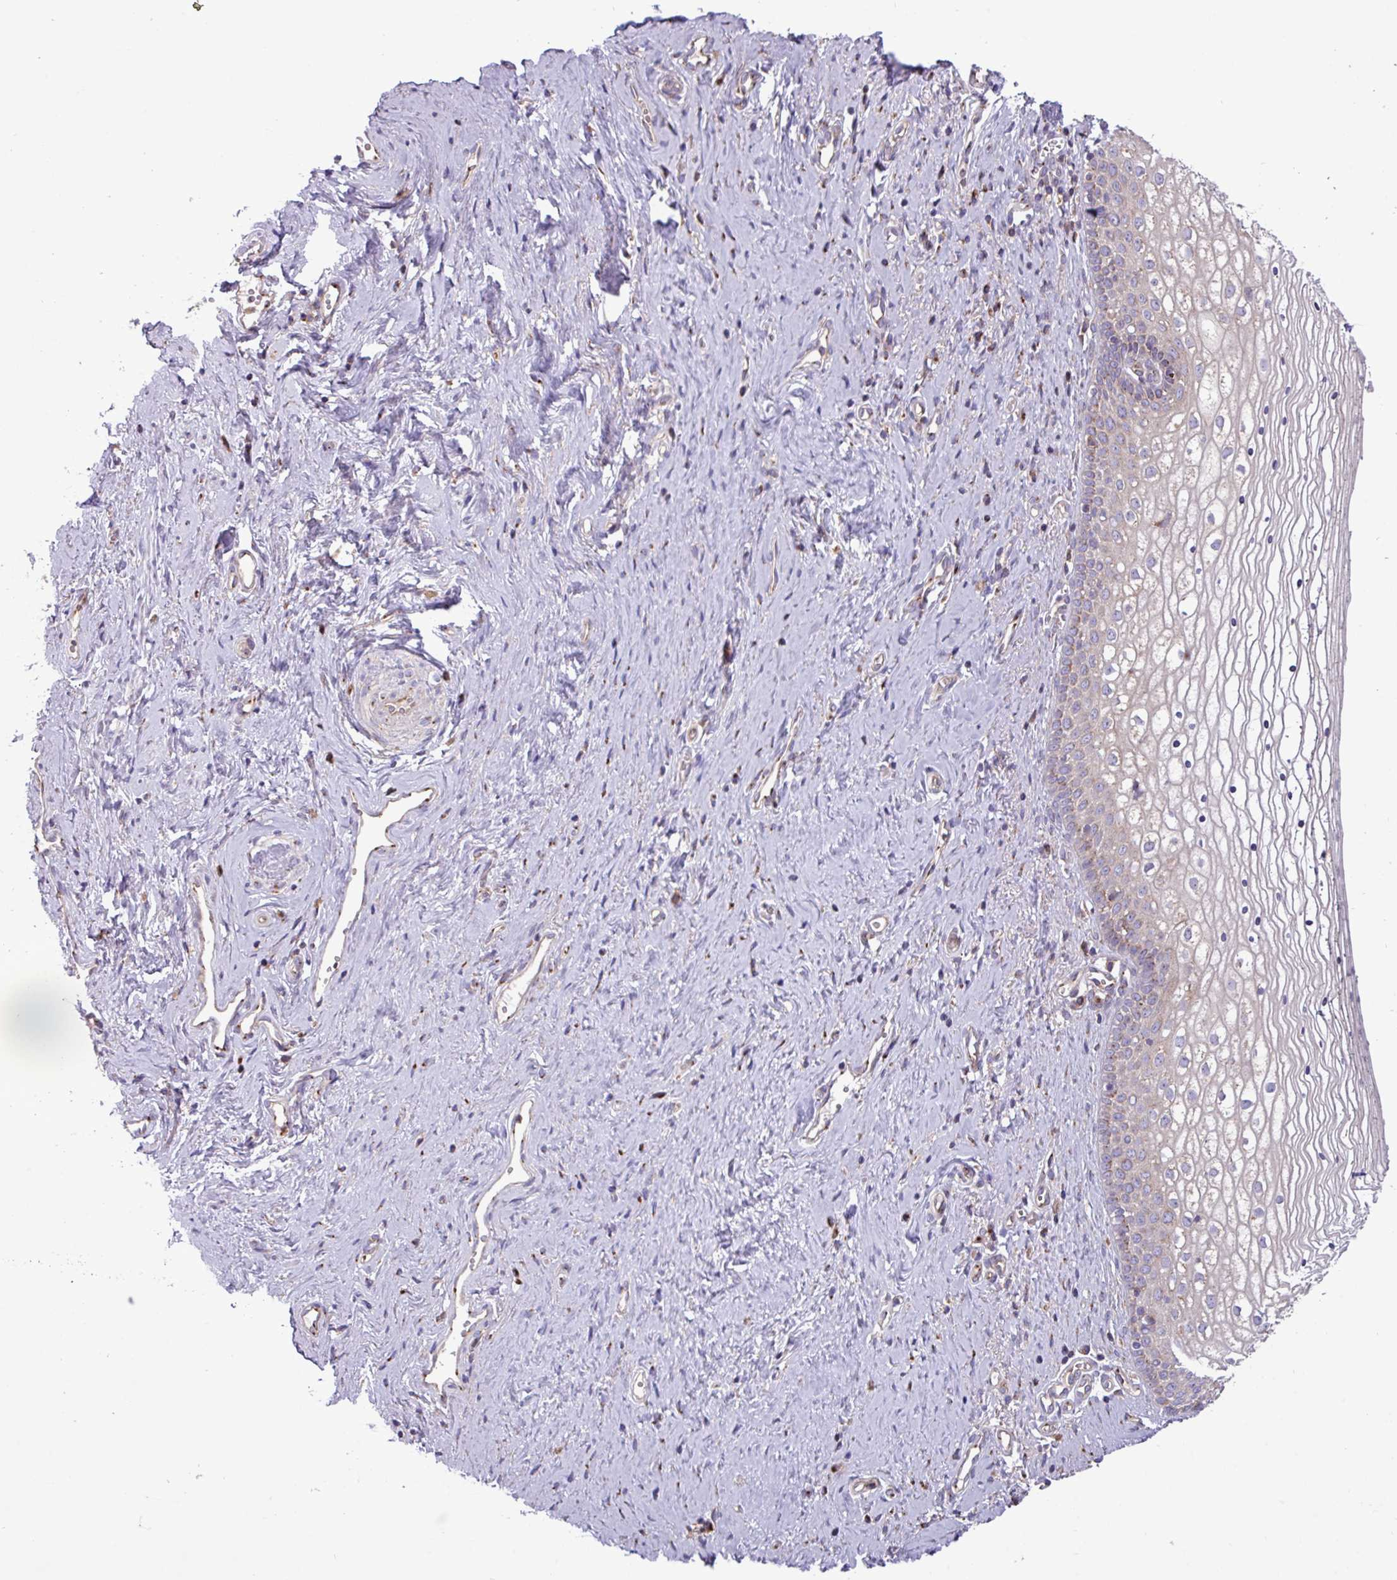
{"staining": {"intensity": "weak", "quantity": "25%-75%", "location": "cytoplasmic/membranous"}, "tissue": "vagina", "cell_type": "Squamous epithelial cells", "image_type": "normal", "snomed": [{"axis": "morphology", "description": "Normal tissue, NOS"}, {"axis": "topography", "description": "Vagina"}], "caption": "Protein analysis of normal vagina exhibits weak cytoplasmic/membranous staining in approximately 25%-75% of squamous epithelial cells. (brown staining indicates protein expression, while blue staining denotes nuclei).", "gene": "RAB19", "patient": {"sex": "female", "age": 59}}